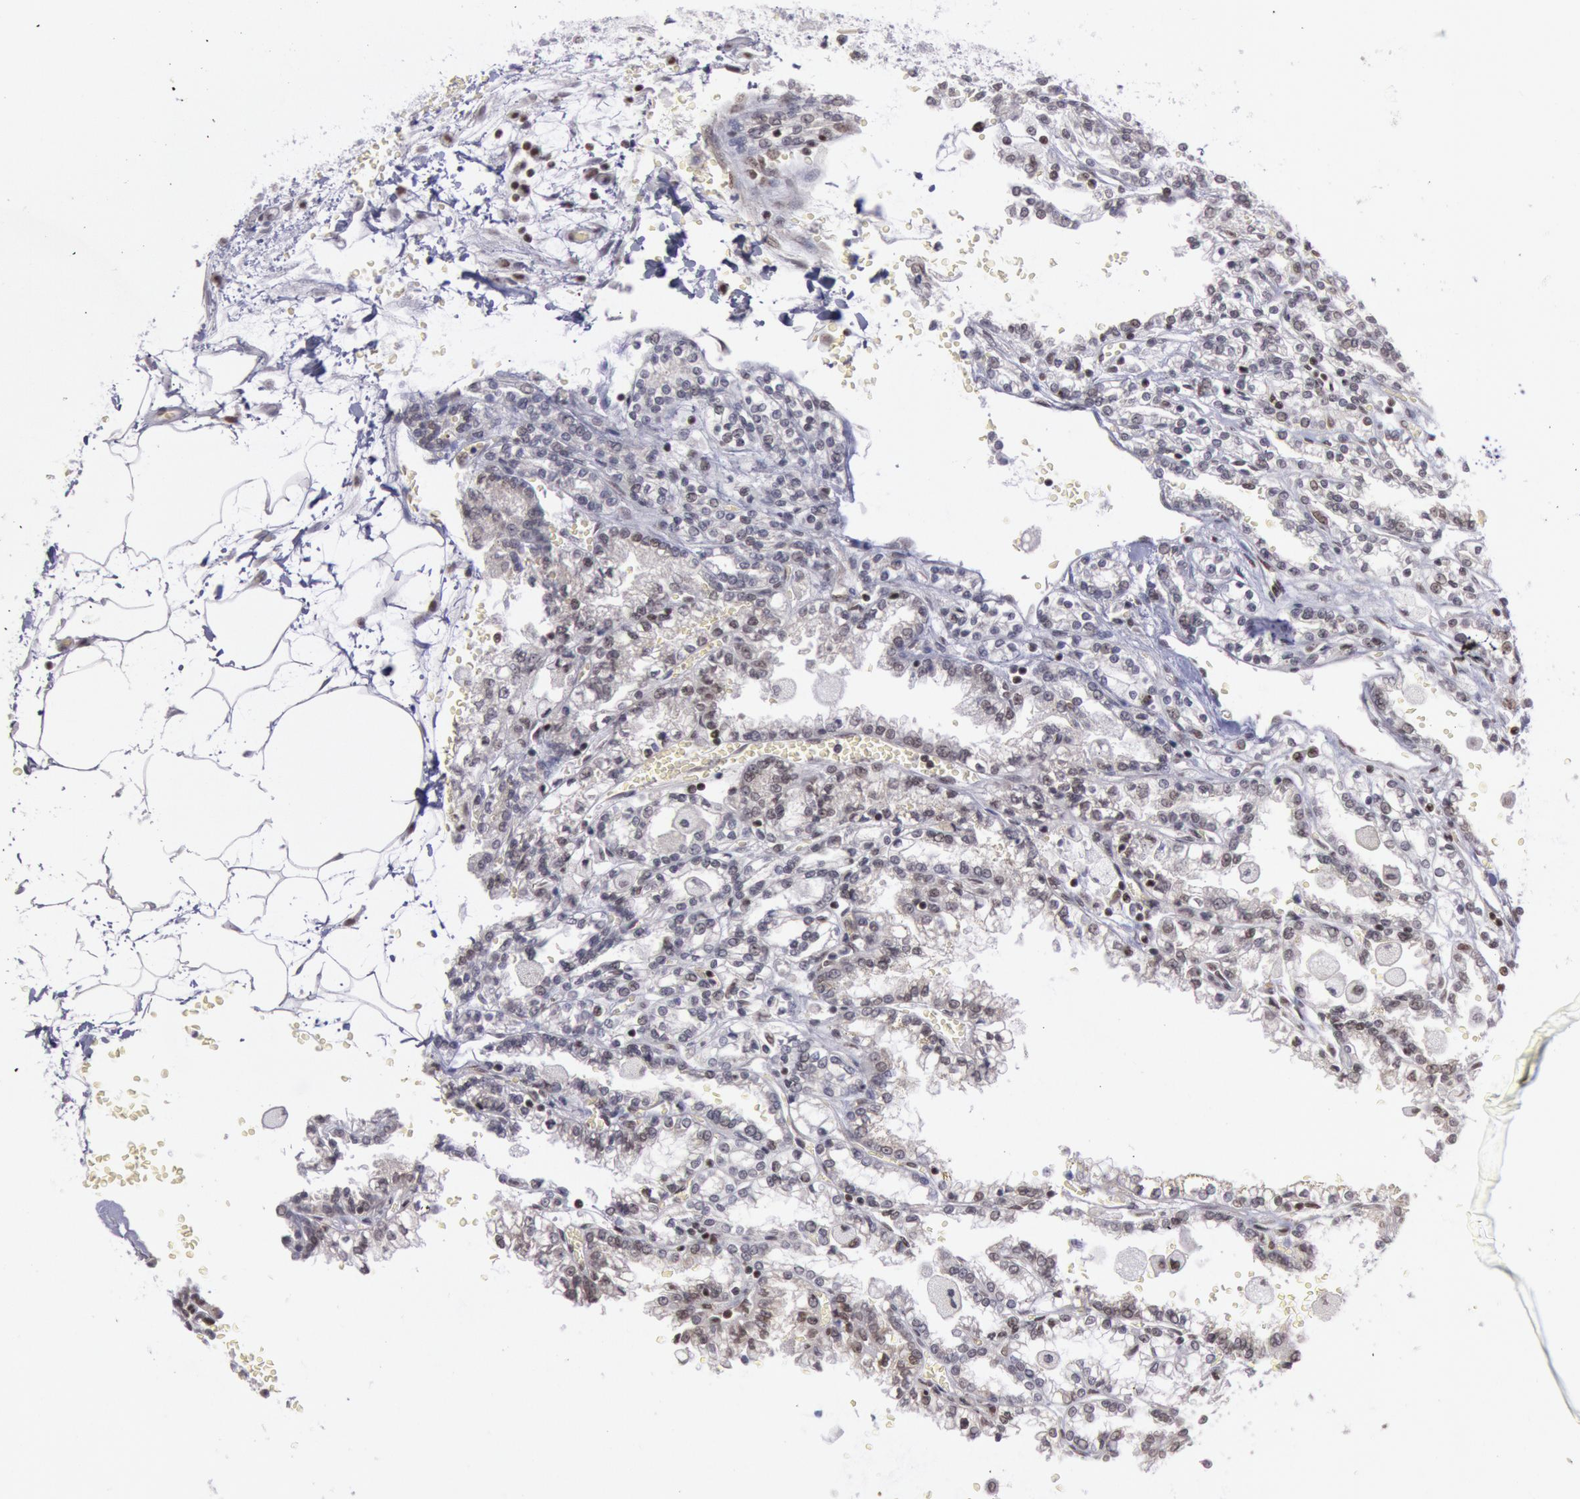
{"staining": {"intensity": "moderate", "quantity": "<25%", "location": "nuclear"}, "tissue": "renal cancer", "cell_type": "Tumor cells", "image_type": "cancer", "snomed": [{"axis": "morphology", "description": "Adenocarcinoma, NOS"}, {"axis": "topography", "description": "Kidney"}], "caption": "Moderate nuclear expression for a protein is identified in approximately <25% of tumor cells of renal cancer using IHC.", "gene": "NKAP", "patient": {"sex": "female", "age": 56}}